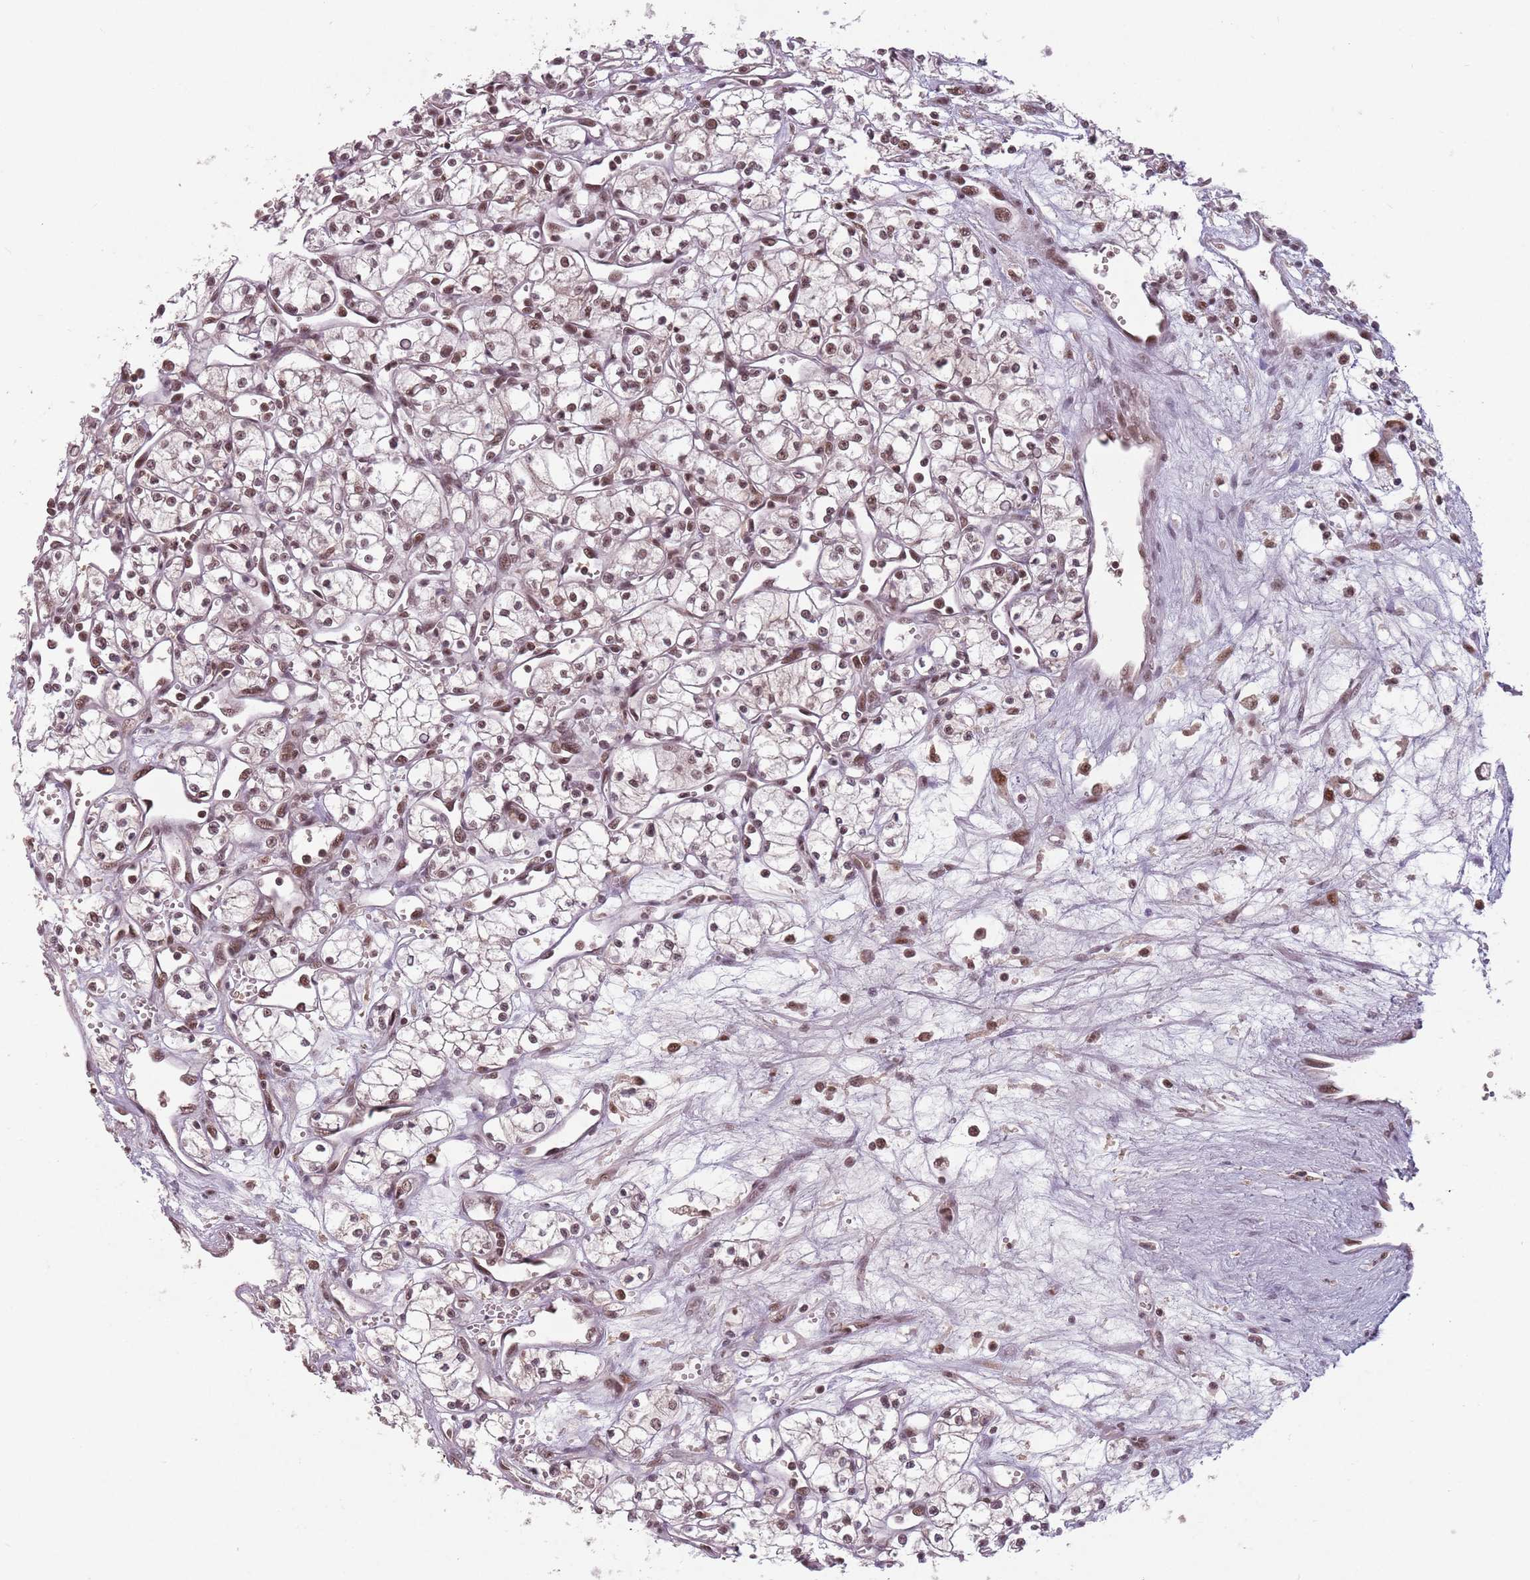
{"staining": {"intensity": "moderate", "quantity": ">75%", "location": "nuclear"}, "tissue": "renal cancer", "cell_type": "Tumor cells", "image_type": "cancer", "snomed": [{"axis": "morphology", "description": "Adenocarcinoma, NOS"}, {"axis": "topography", "description": "Kidney"}], "caption": "Renal cancer stained for a protein shows moderate nuclear positivity in tumor cells.", "gene": "NCBP1", "patient": {"sex": "male", "age": 59}}